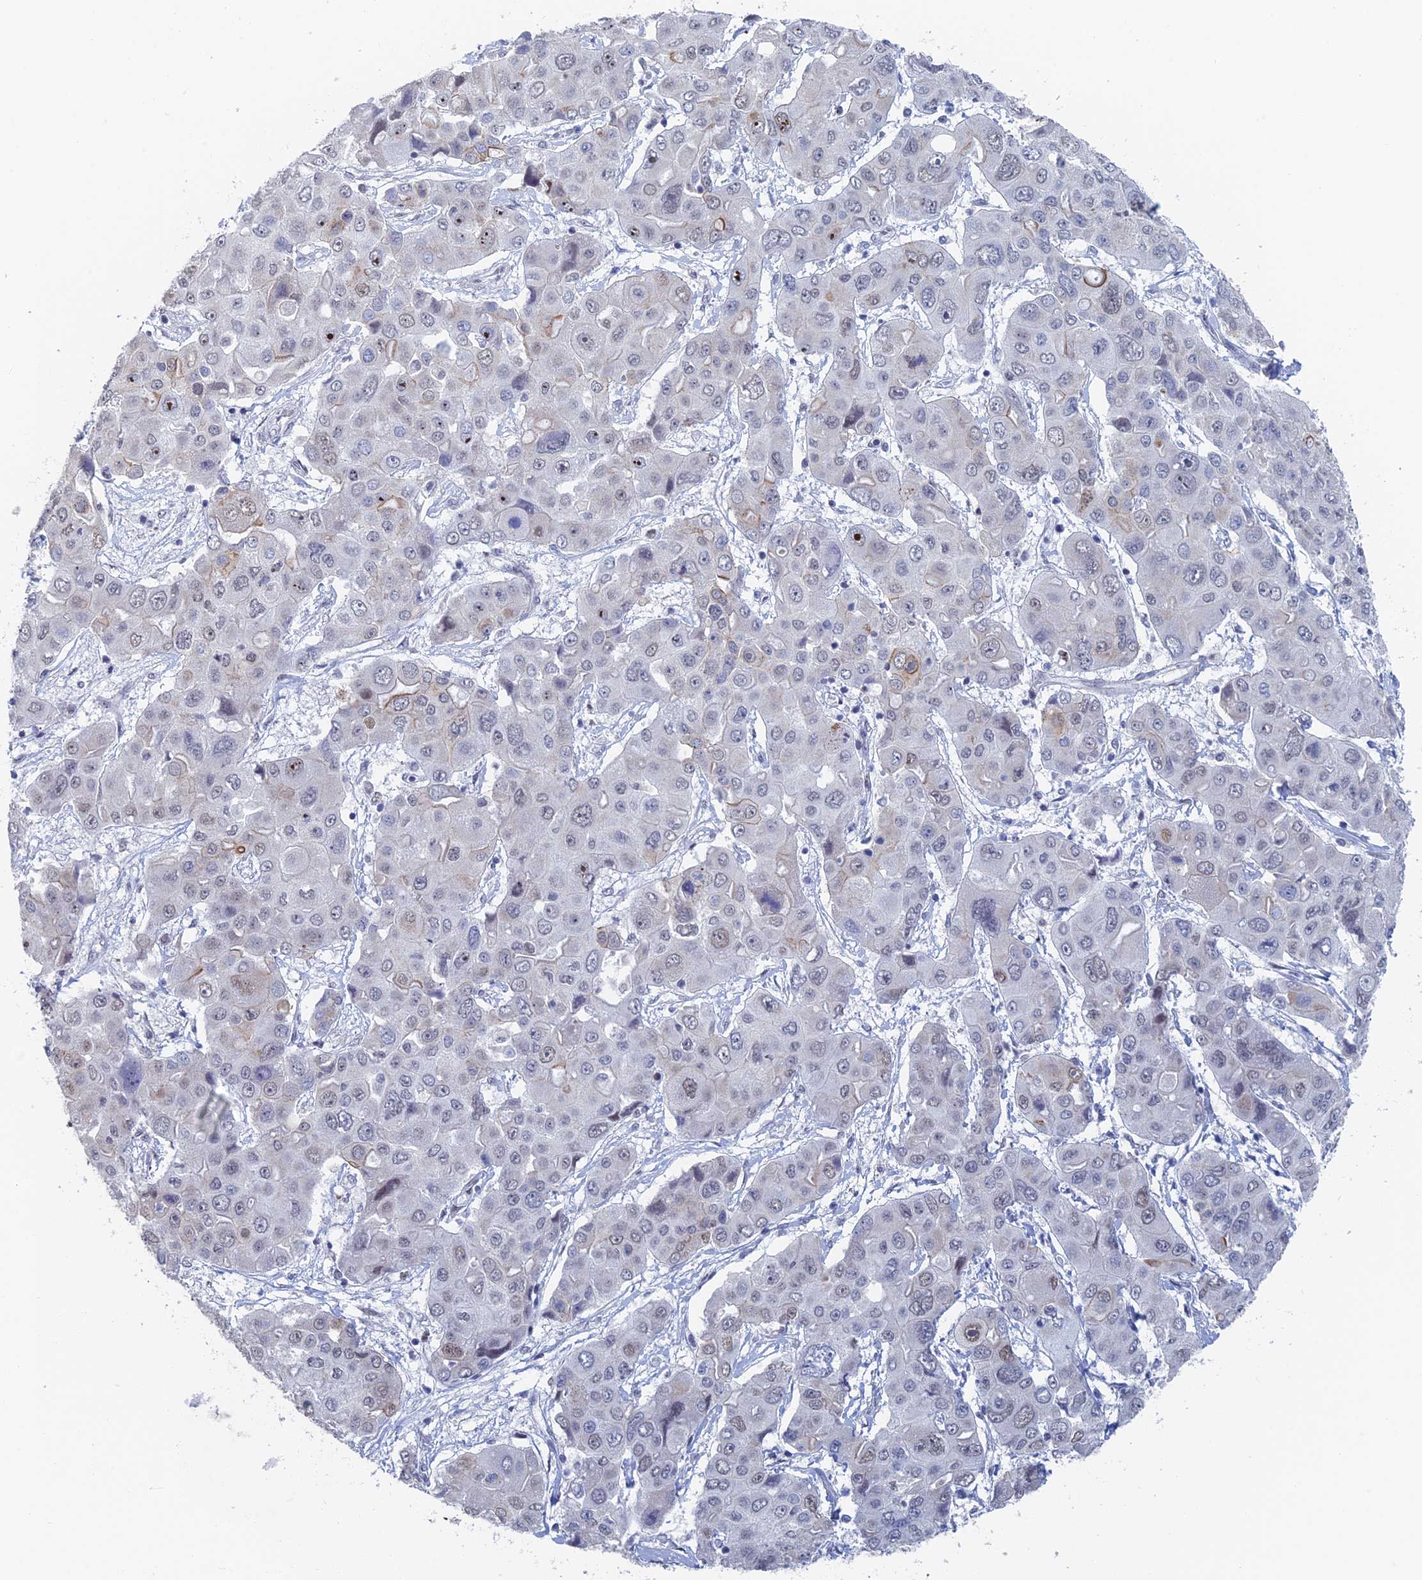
{"staining": {"intensity": "moderate", "quantity": "<25%", "location": "nuclear"}, "tissue": "liver cancer", "cell_type": "Tumor cells", "image_type": "cancer", "snomed": [{"axis": "morphology", "description": "Cholangiocarcinoma"}, {"axis": "topography", "description": "Liver"}], "caption": "Moderate nuclear staining for a protein is present in approximately <25% of tumor cells of liver cancer using IHC.", "gene": "GMNC", "patient": {"sex": "male", "age": 67}}